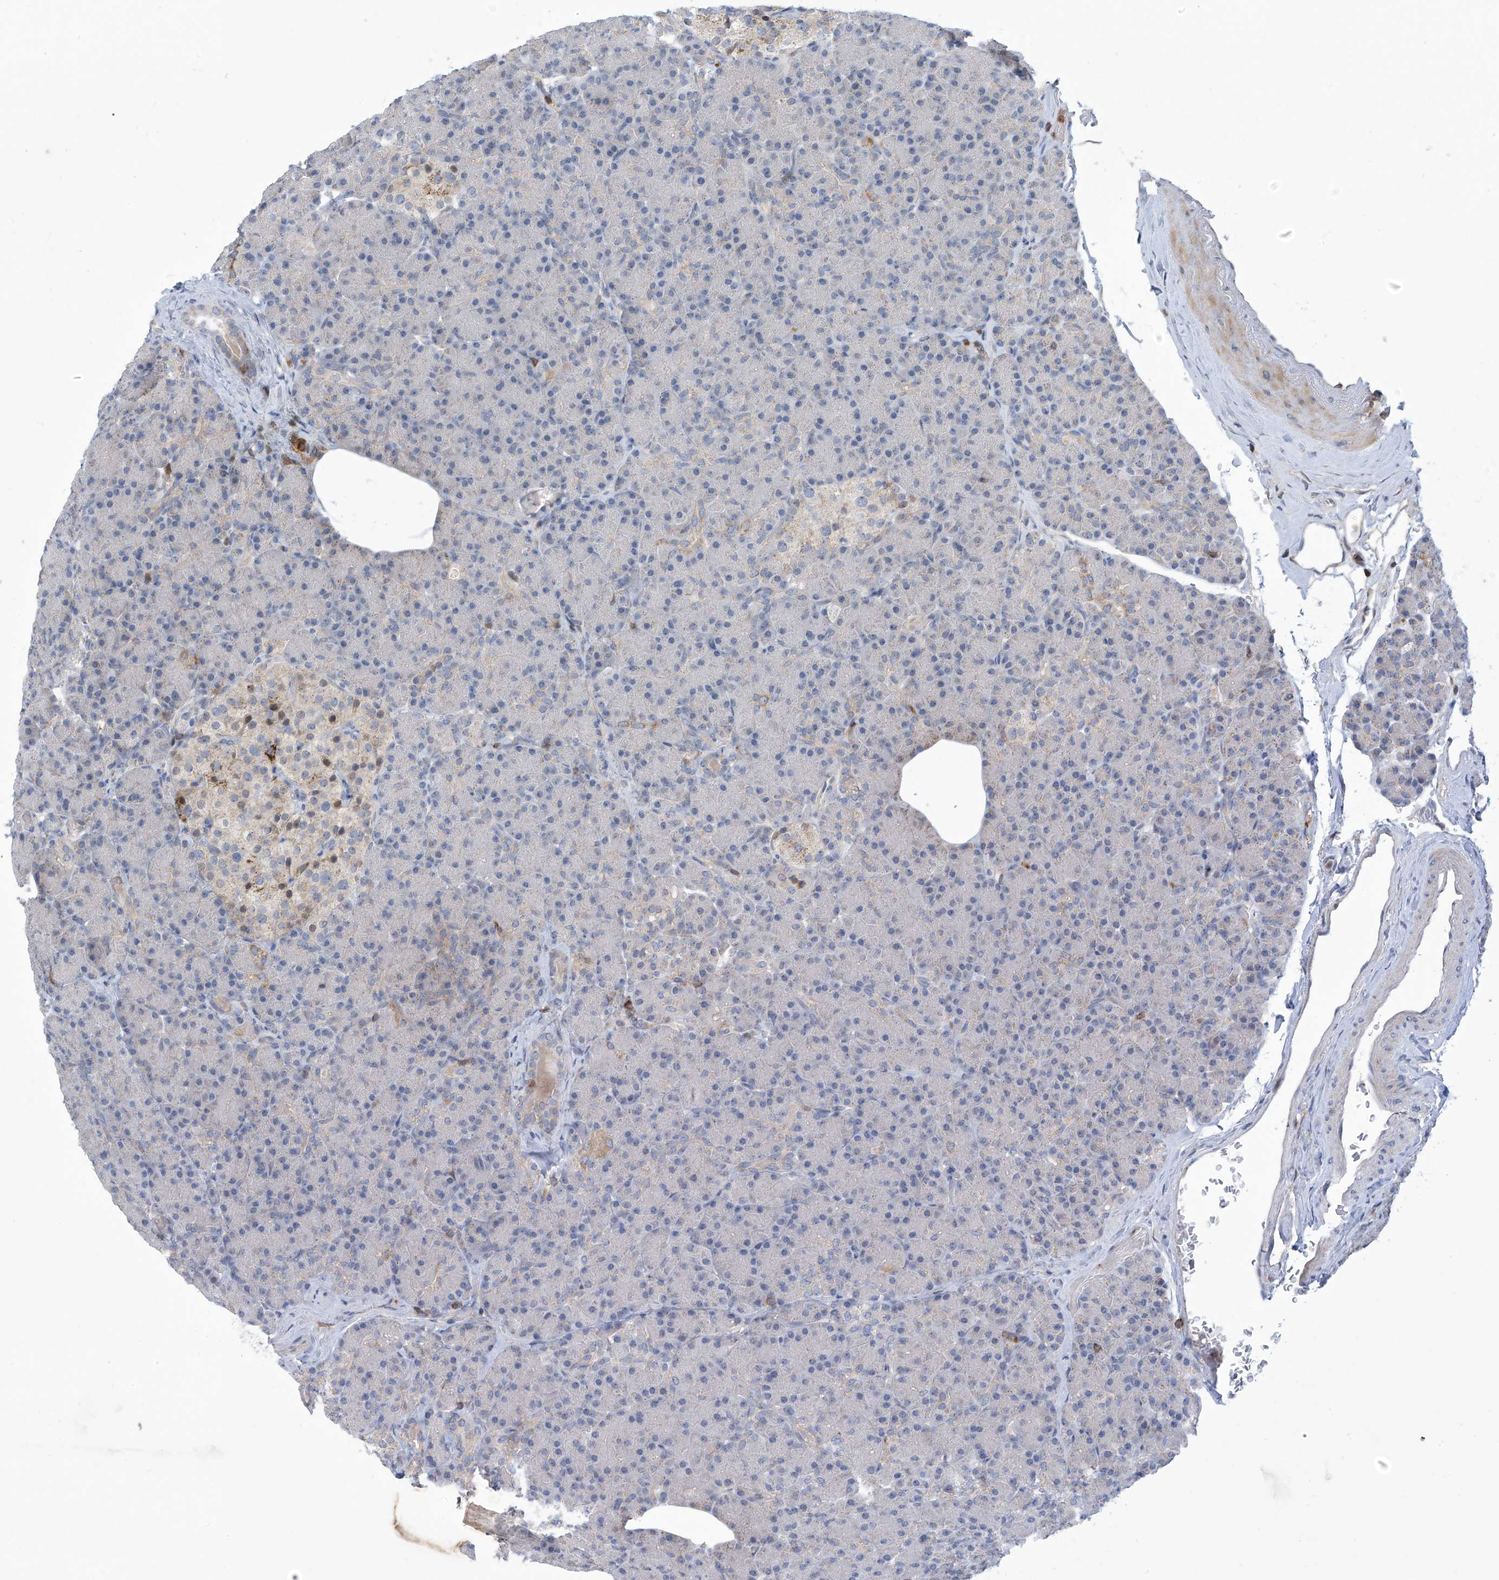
{"staining": {"intensity": "moderate", "quantity": "<25%", "location": "cytoplasmic/membranous"}, "tissue": "pancreas", "cell_type": "Exocrine glandular cells", "image_type": "normal", "snomed": [{"axis": "morphology", "description": "Normal tissue, NOS"}, {"axis": "topography", "description": "Pancreas"}], "caption": "Immunohistochemical staining of unremarkable pancreas exhibits <25% levels of moderate cytoplasmic/membranous protein expression in approximately <25% of exocrine glandular cells.", "gene": "IBA57", "patient": {"sex": "female", "age": 43}}